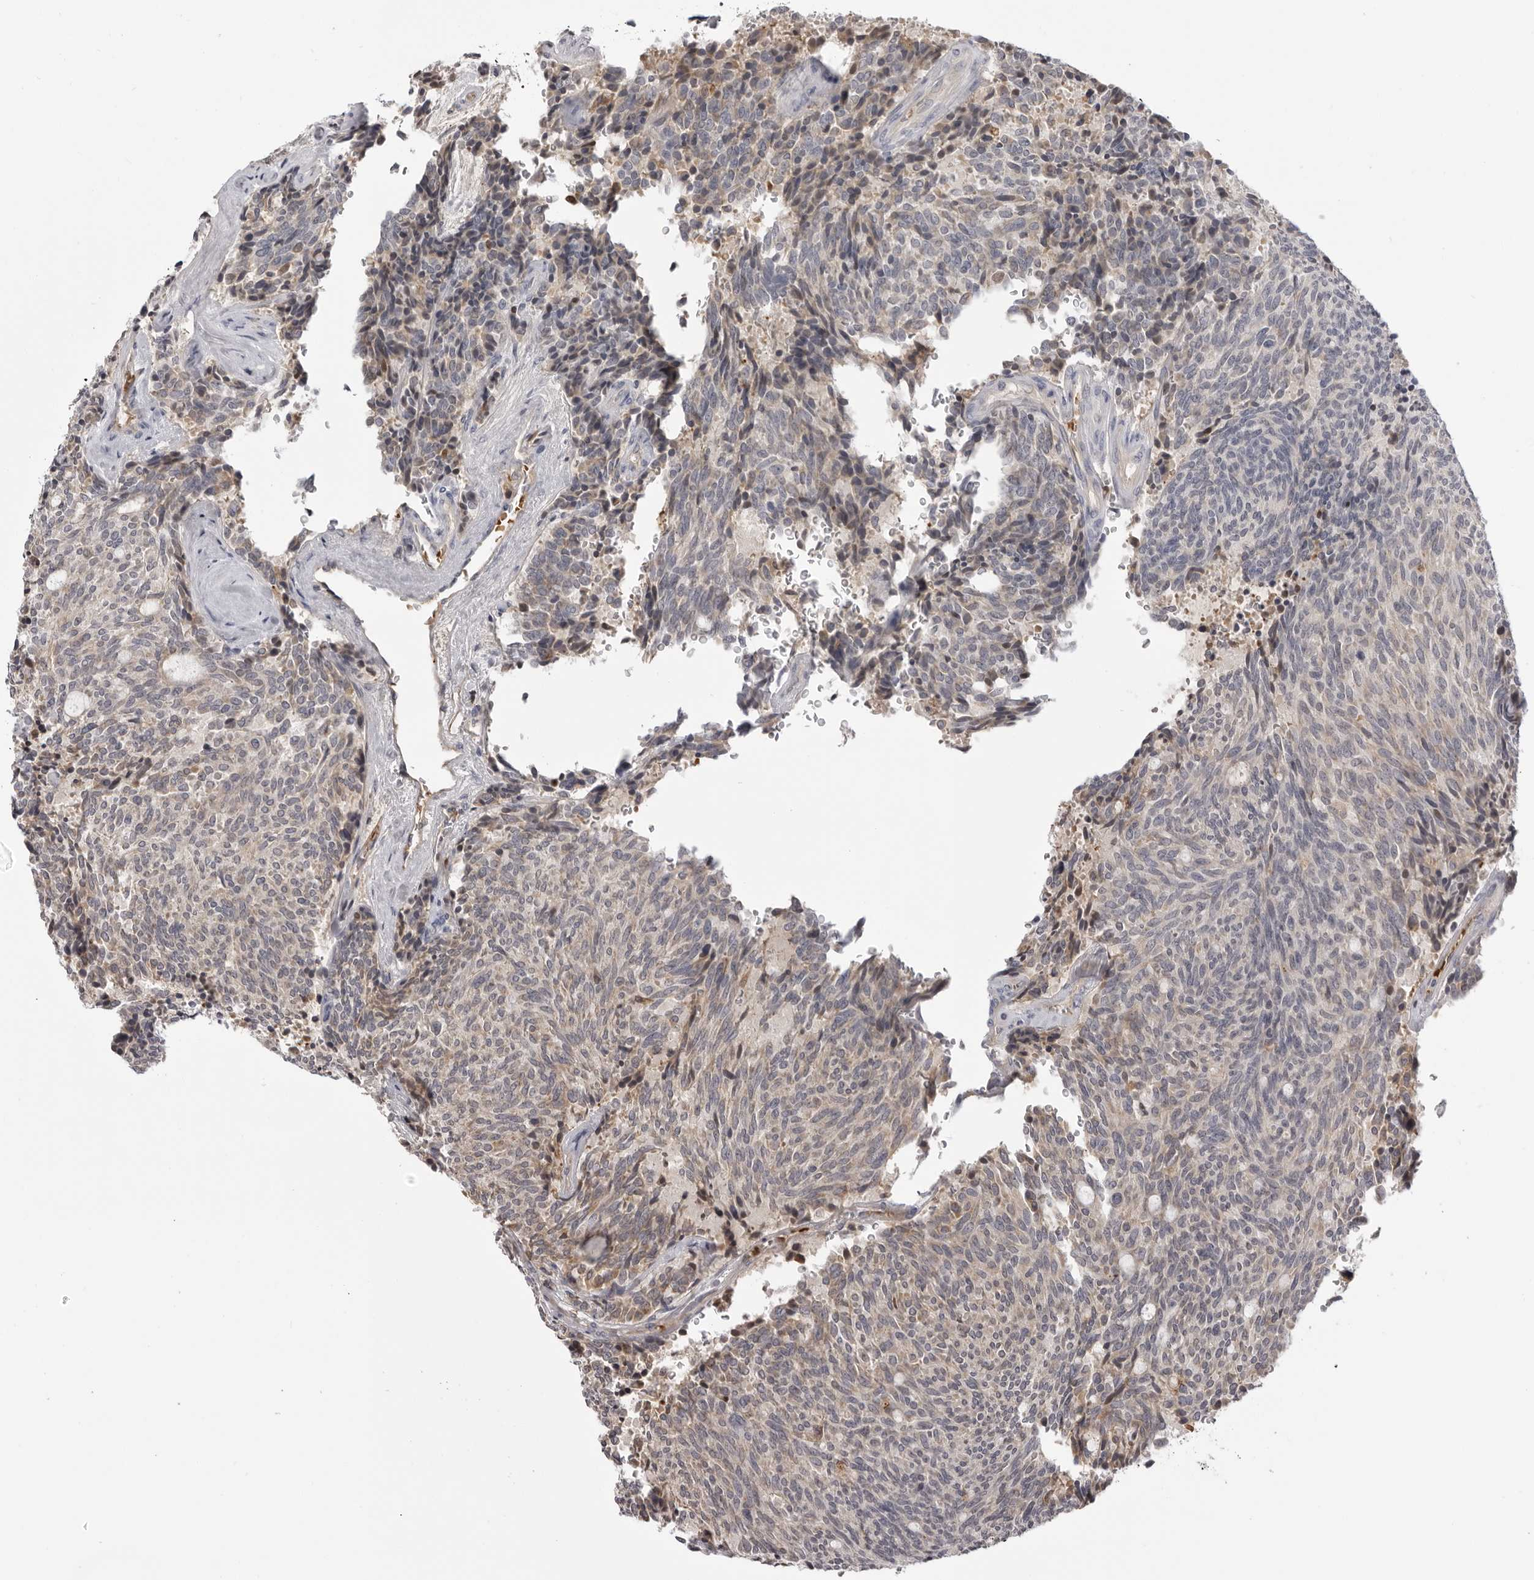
{"staining": {"intensity": "negative", "quantity": "none", "location": "none"}, "tissue": "carcinoid", "cell_type": "Tumor cells", "image_type": "cancer", "snomed": [{"axis": "morphology", "description": "Carcinoid, malignant, NOS"}, {"axis": "topography", "description": "Pancreas"}], "caption": "The photomicrograph shows no significant positivity in tumor cells of carcinoid. Nuclei are stained in blue.", "gene": "PLEKHF2", "patient": {"sex": "female", "age": 54}}